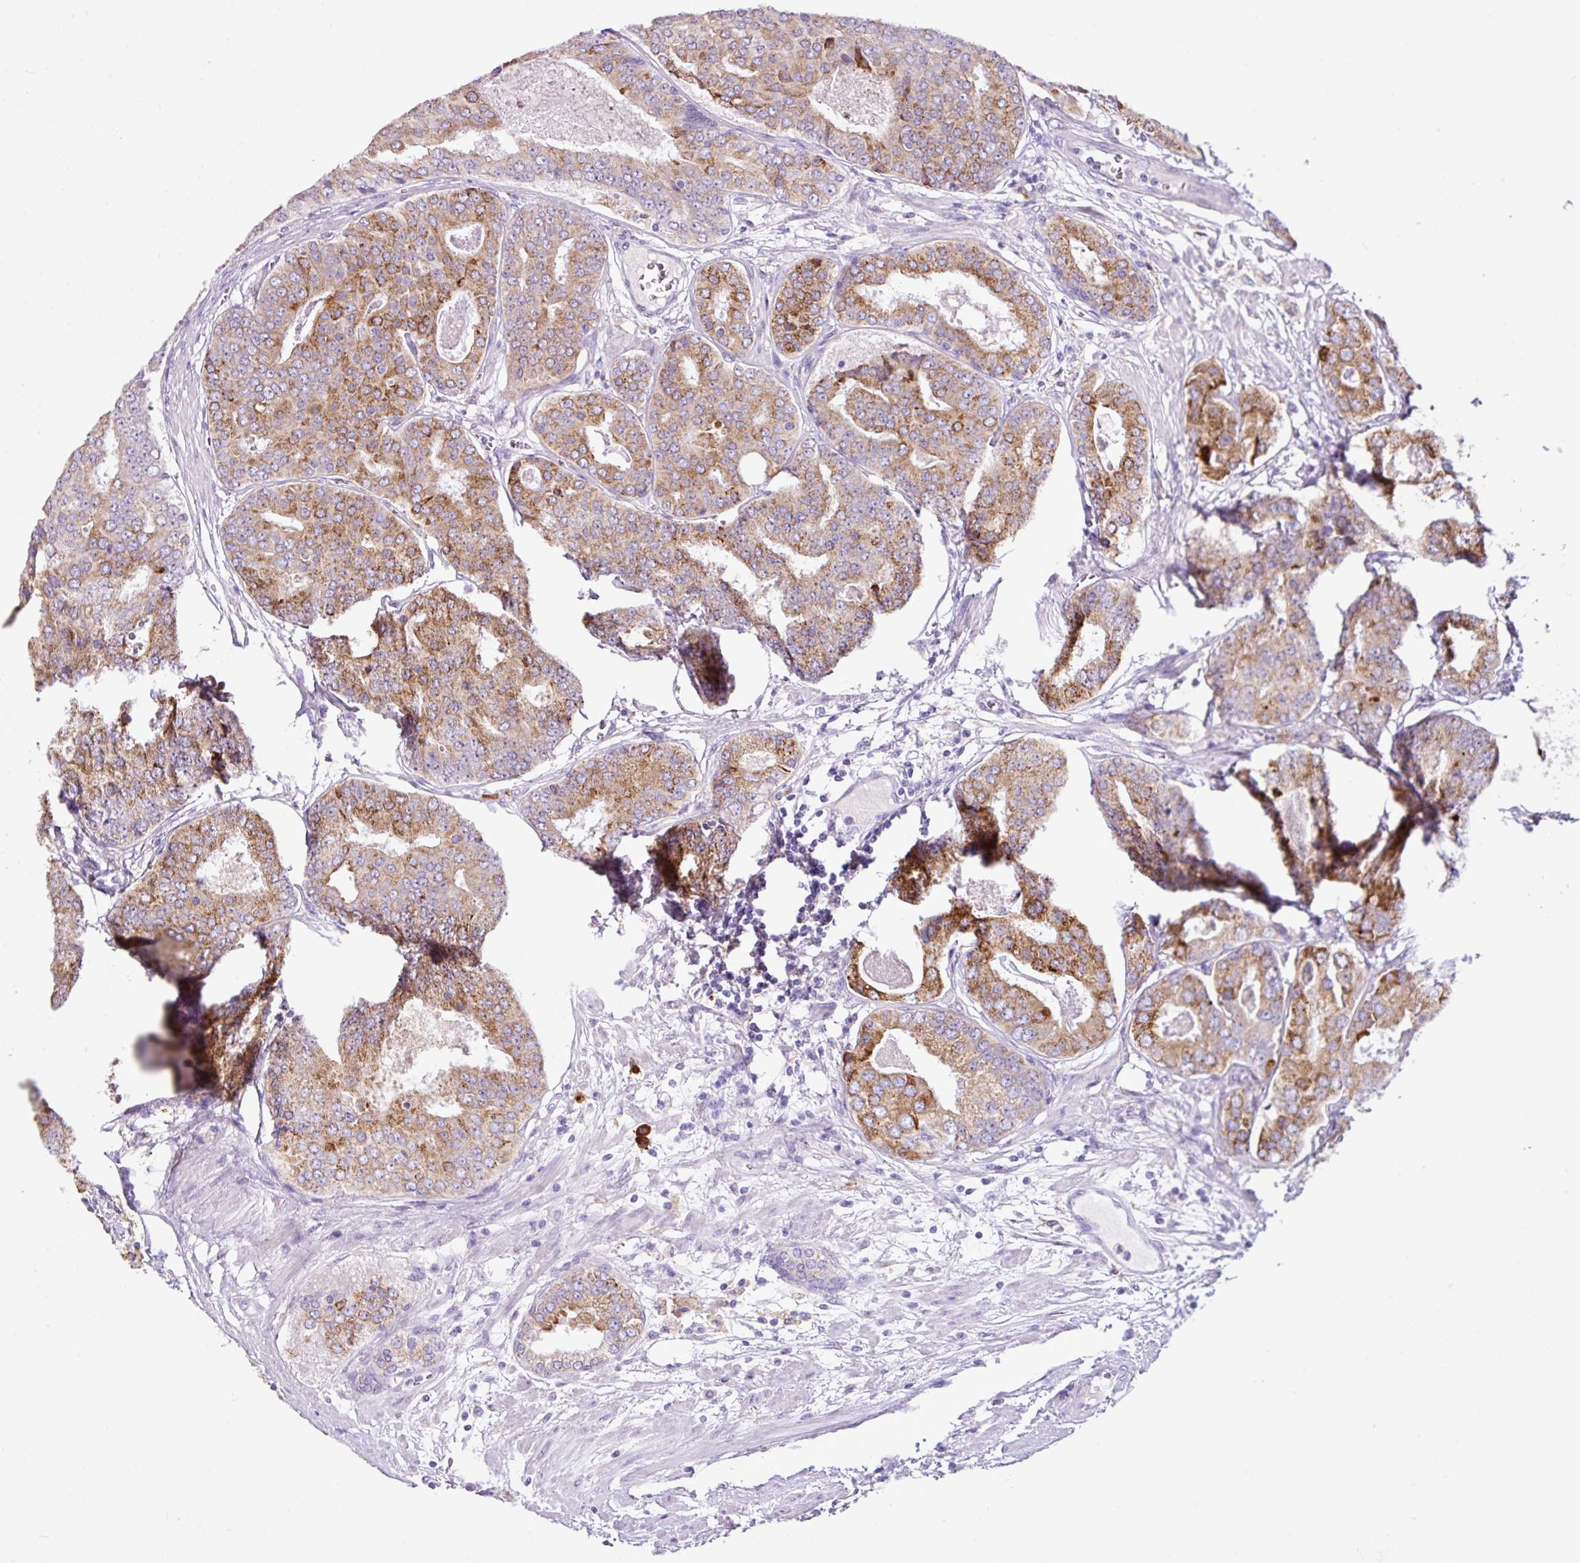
{"staining": {"intensity": "moderate", "quantity": ">75%", "location": "cytoplasmic/membranous"}, "tissue": "prostate cancer", "cell_type": "Tumor cells", "image_type": "cancer", "snomed": [{"axis": "morphology", "description": "Adenocarcinoma, High grade"}, {"axis": "topography", "description": "Prostate"}], "caption": "A photomicrograph of human prostate adenocarcinoma (high-grade) stained for a protein shows moderate cytoplasmic/membranous brown staining in tumor cells. (brown staining indicates protein expression, while blue staining denotes nuclei).", "gene": "RGS21", "patient": {"sex": "male", "age": 71}}